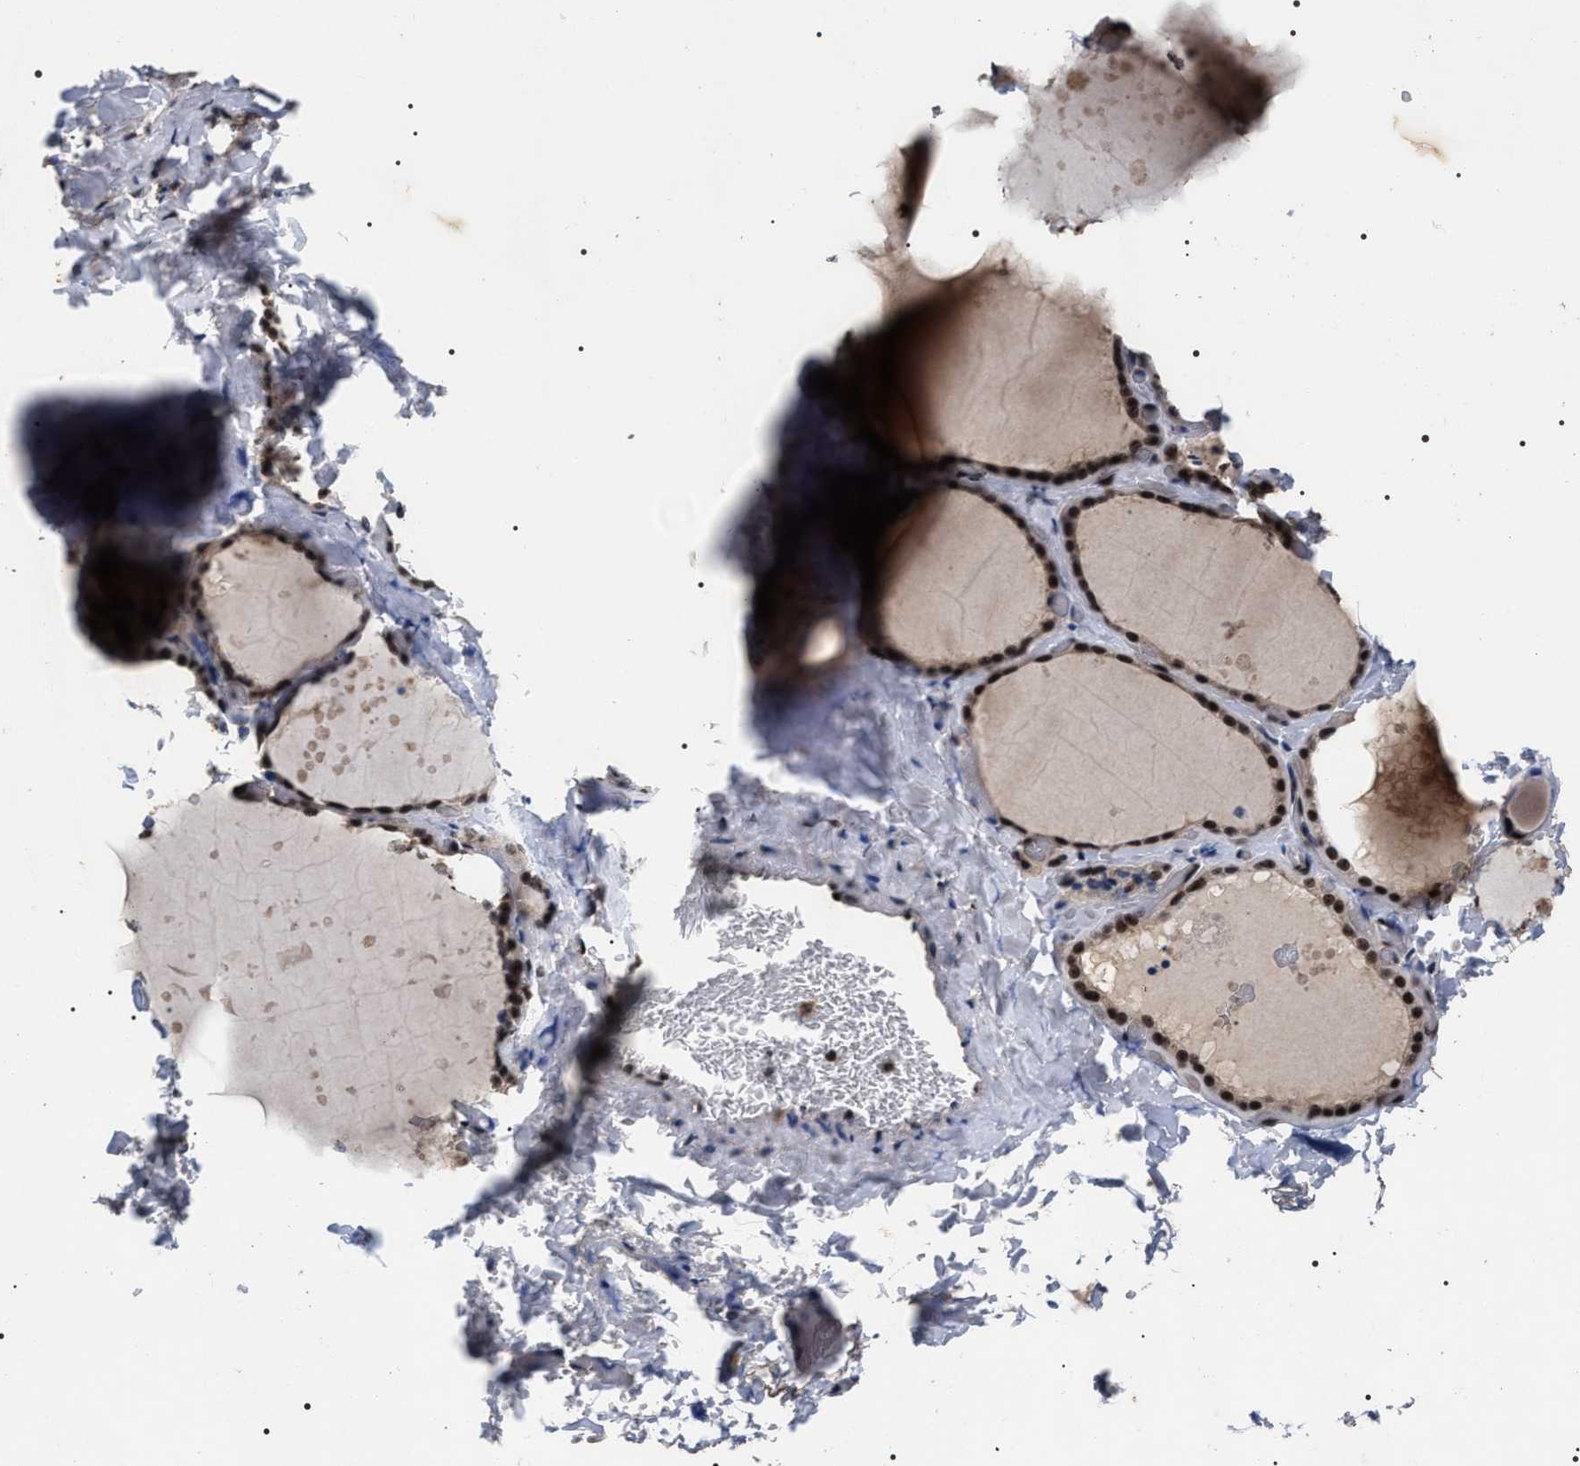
{"staining": {"intensity": "strong", "quantity": ">75%", "location": "nuclear"}, "tissue": "thyroid gland", "cell_type": "Glandular cells", "image_type": "normal", "snomed": [{"axis": "morphology", "description": "Normal tissue, NOS"}, {"axis": "topography", "description": "Thyroid gland"}], "caption": "The image displays immunohistochemical staining of benign thyroid gland. There is strong nuclear expression is appreciated in approximately >75% of glandular cells.", "gene": "RRP1B", "patient": {"sex": "female", "age": 44}}